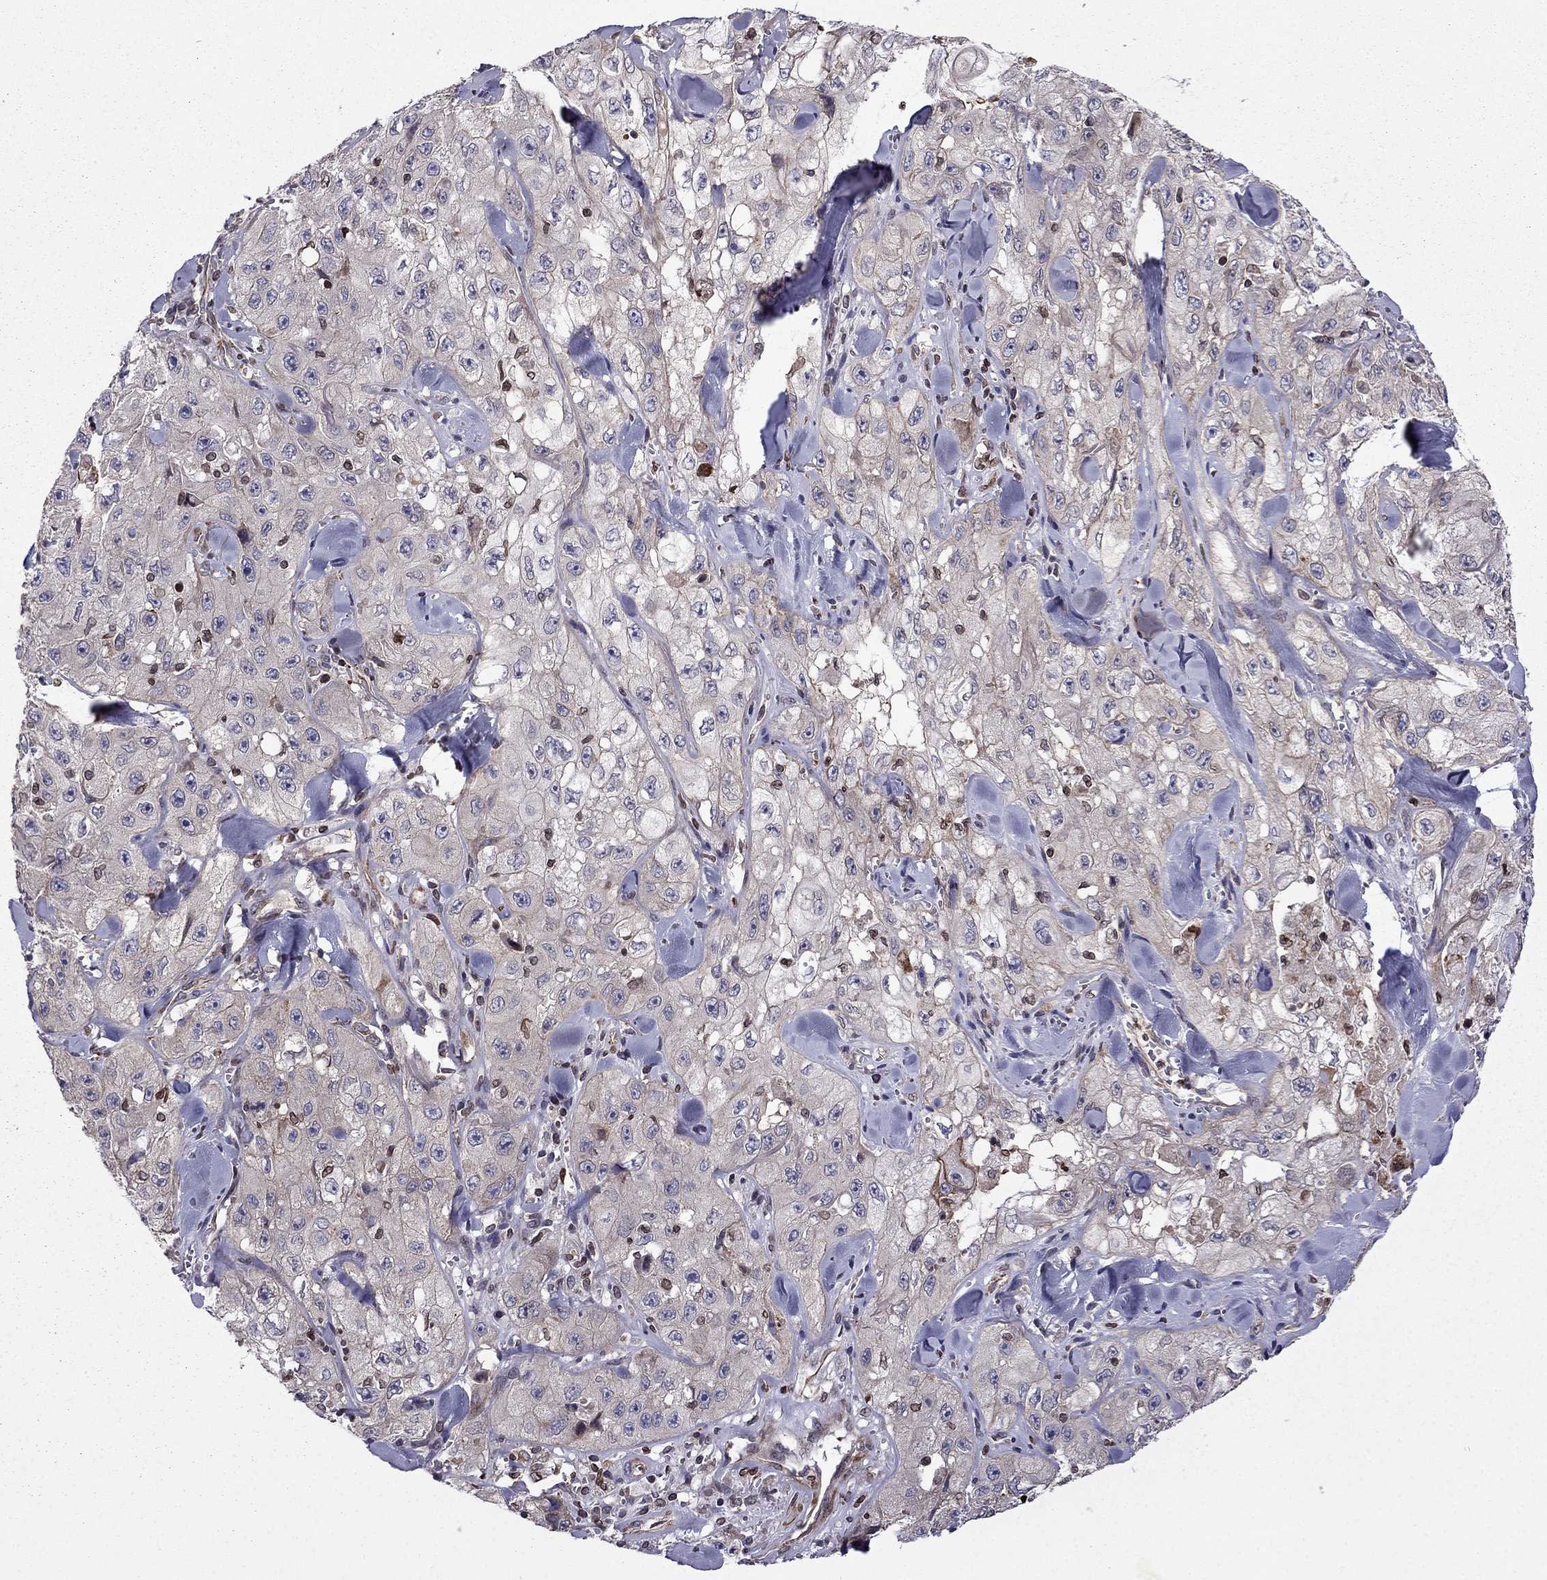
{"staining": {"intensity": "weak", "quantity": "<25%", "location": "cytoplasmic/membranous"}, "tissue": "skin cancer", "cell_type": "Tumor cells", "image_type": "cancer", "snomed": [{"axis": "morphology", "description": "Squamous cell carcinoma, NOS"}, {"axis": "topography", "description": "Skin"}, {"axis": "topography", "description": "Subcutis"}], "caption": "Immunohistochemical staining of skin squamous cell carcinoma displays no significant staining in tumor cells.", "gene": "CDC42BPA", "patient": {"sex": "male", "age": 73}}